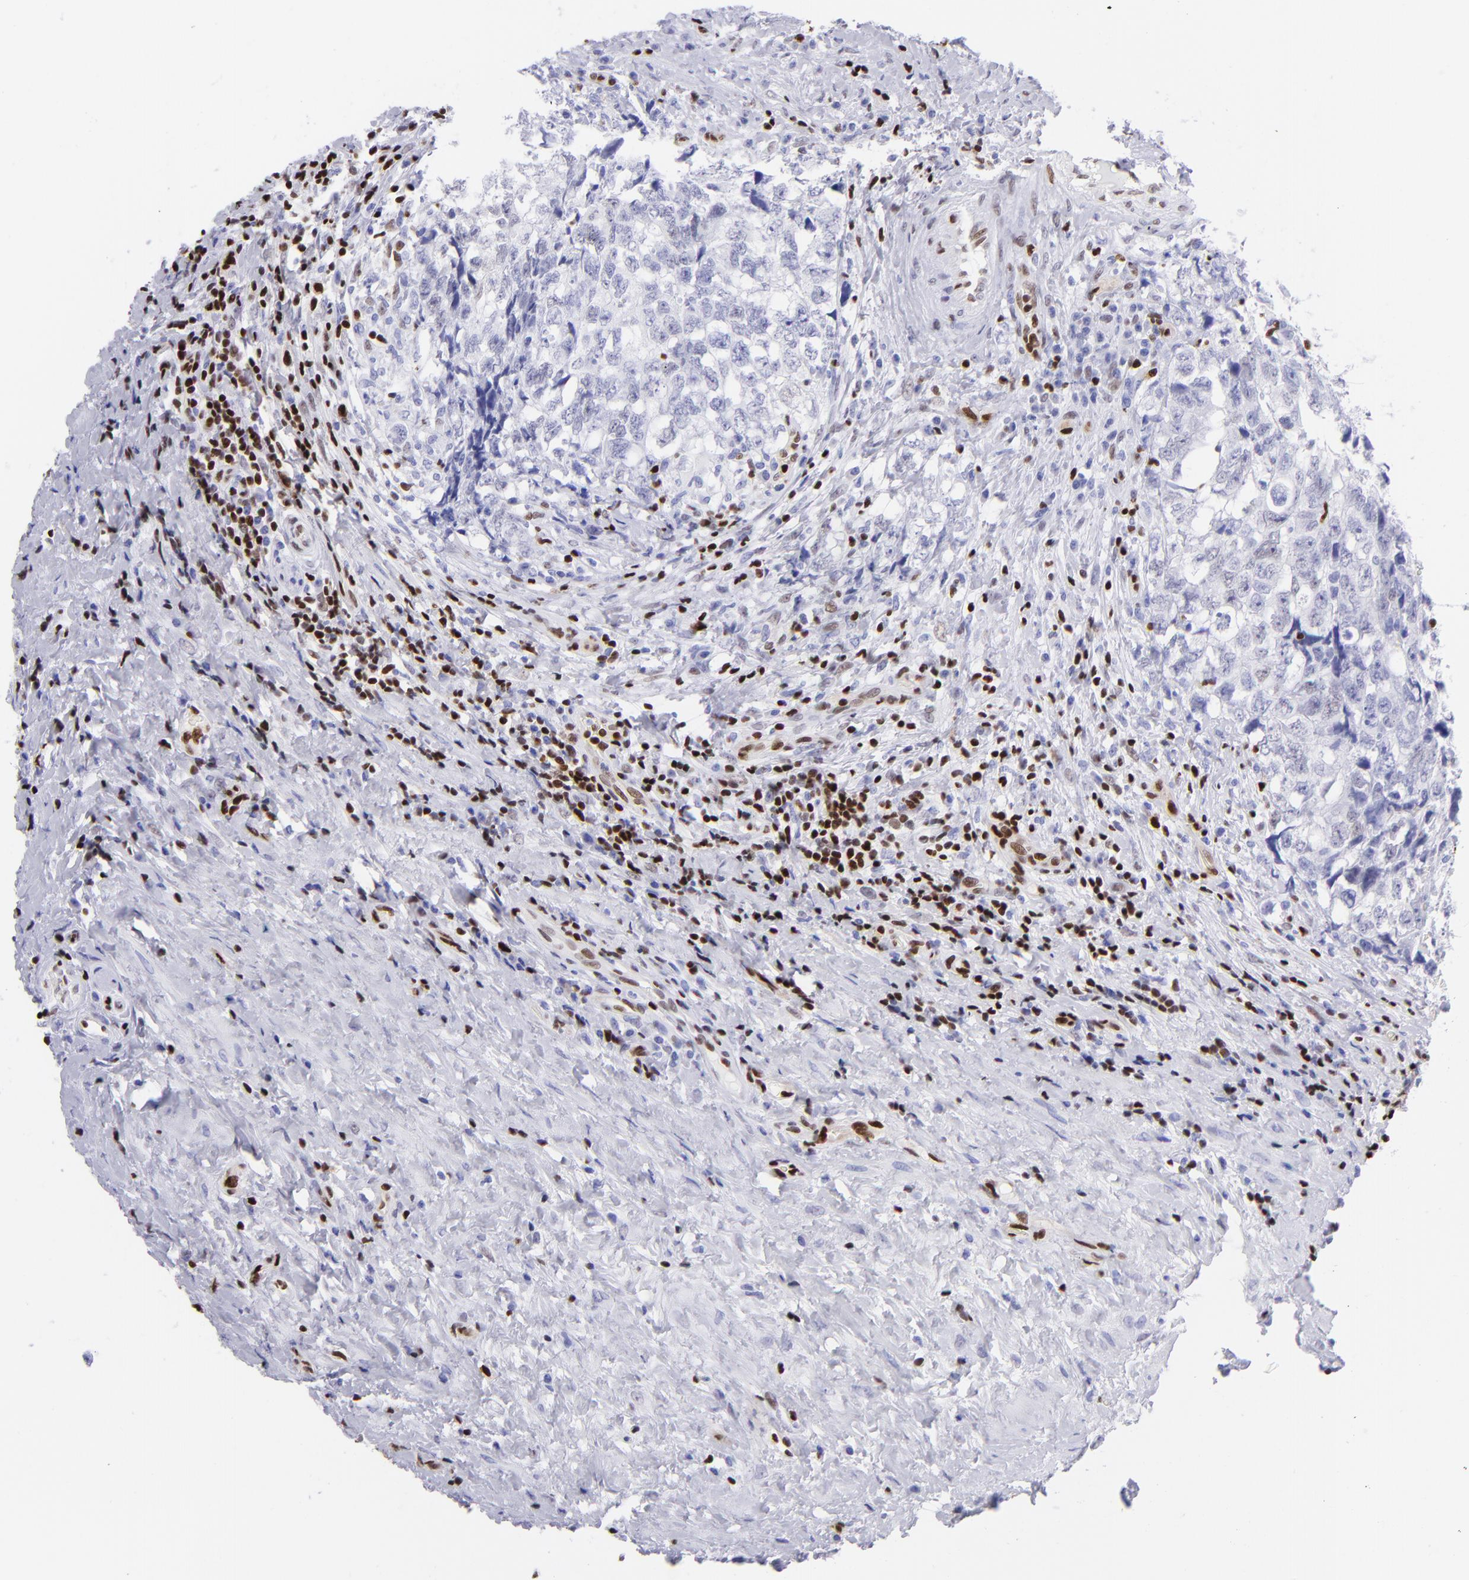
{"staining": {"intensity": "negative", "quantity": "none", "location": "none"}, "tissue": "testis cancer", "cell_type": "Tumor cells", "image_type": "cancer", "snomed": [{"axis": "morphology", "description": "Carcinoma, Embryonal, NOS"}, {"axis": "topography", "description": "Testis"}], "caption": "A high-resolution histopathology image shows IHC staining of testis cancer (embryonal carcinoma), which demonstrates no significant staining in tumor cells.", "gene": "ETS1", "patient": {"sex": "male", "age": 31}}